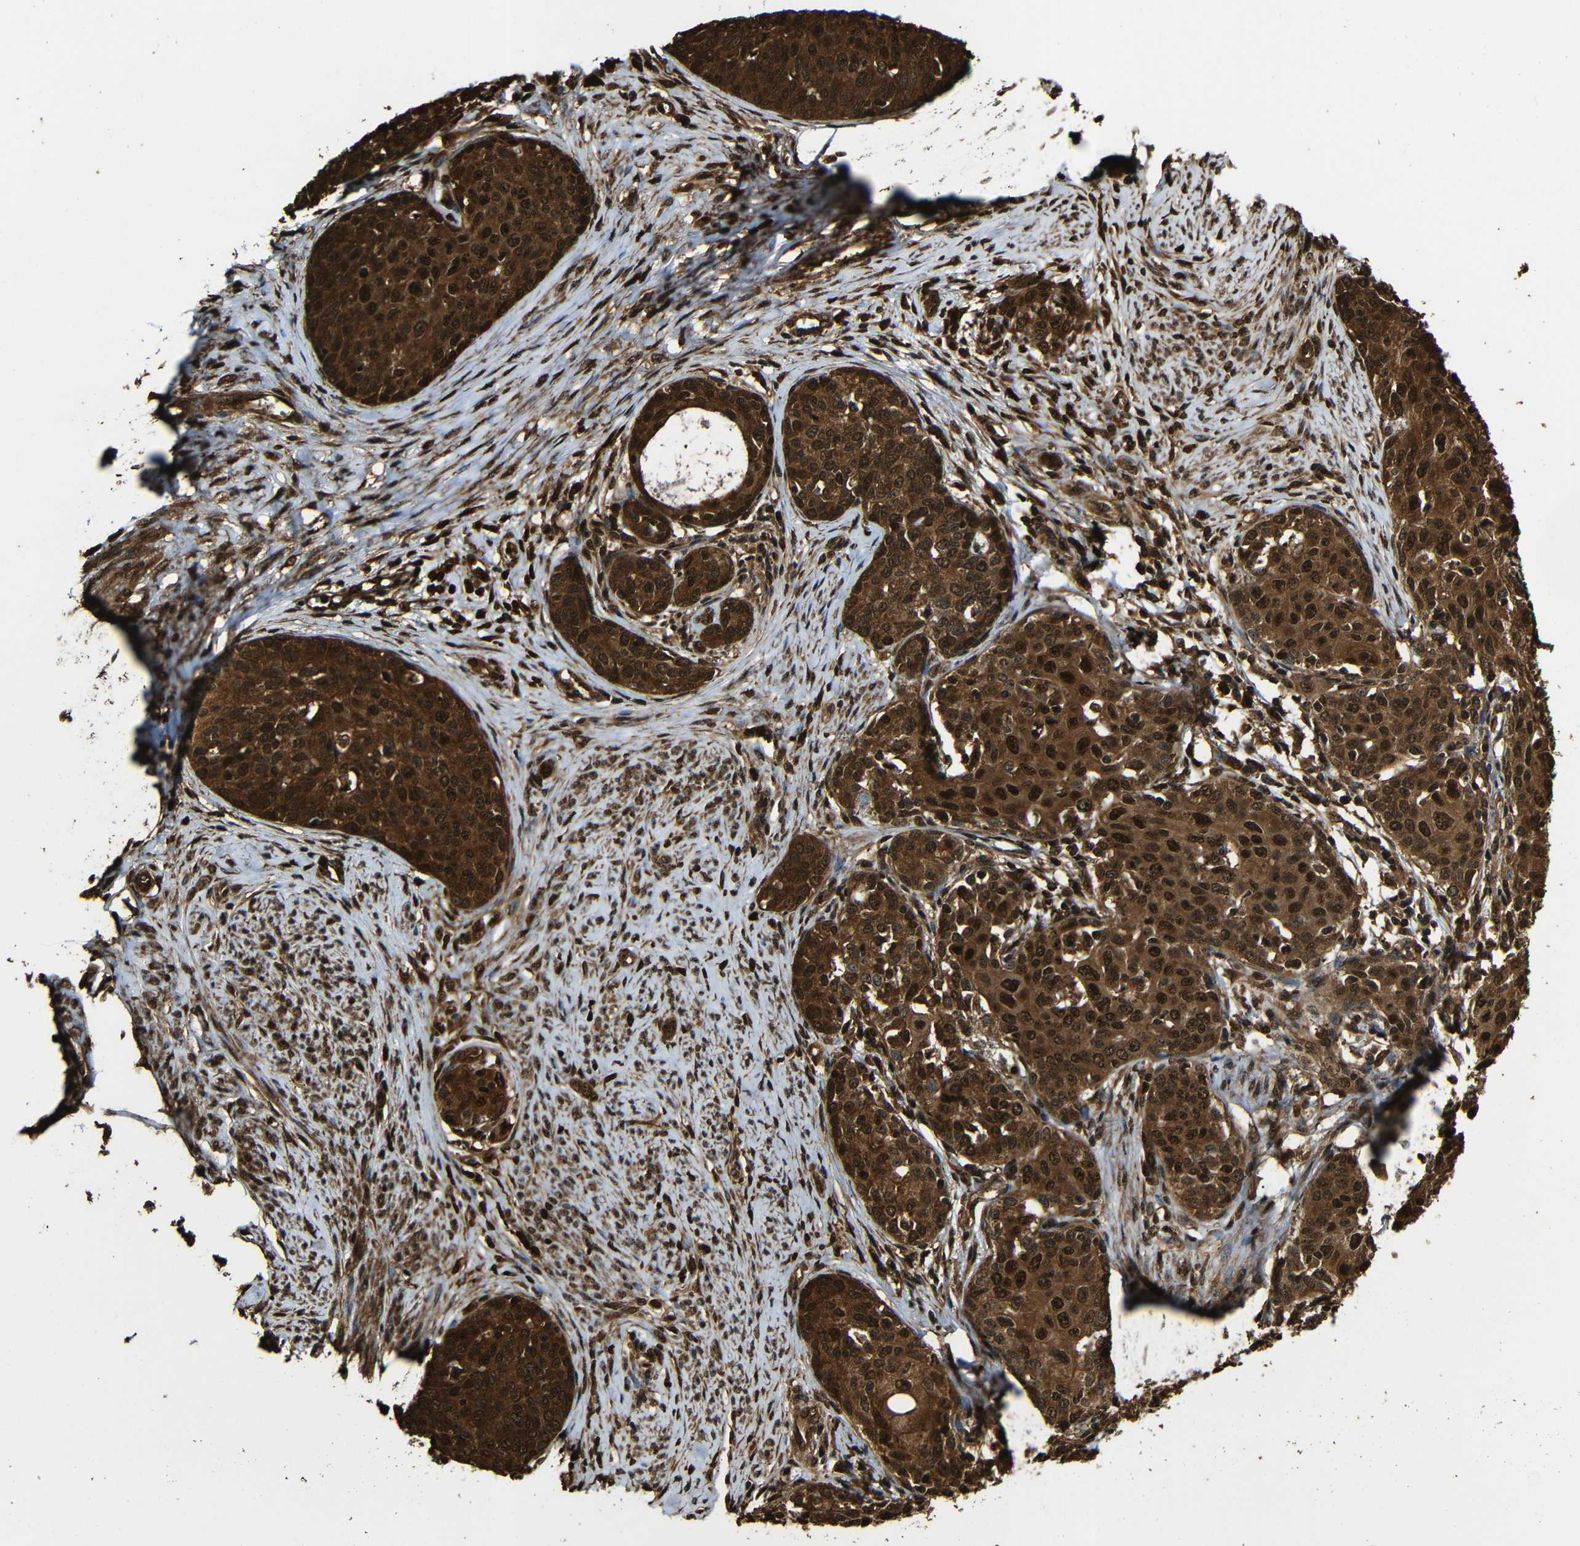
{"staining": {"intensity": "strong", "quantity": ">75%", "location": "cytoplasmic/membranous,nuclear"}, "tissue": "cervical cancer", "cell_type": "Tumor cells", "image_type": "cancer", "snomed": [{"axis": "morphology", "description": "Squamous cell carcinoma, NOS"}, {"axis": "morphology", "description": "Adenocarcinoma, NOS"}, {"axis": "topography", "description": "Cervix"}], "caption": "Immunohistochemical staining of human cervical cancer displays strong cytoplasmic/membranous and nuclear protein expression in about >75% of tumor cells.", "gene": "VCP", "patient": {"sex": "female", "age": 52}}